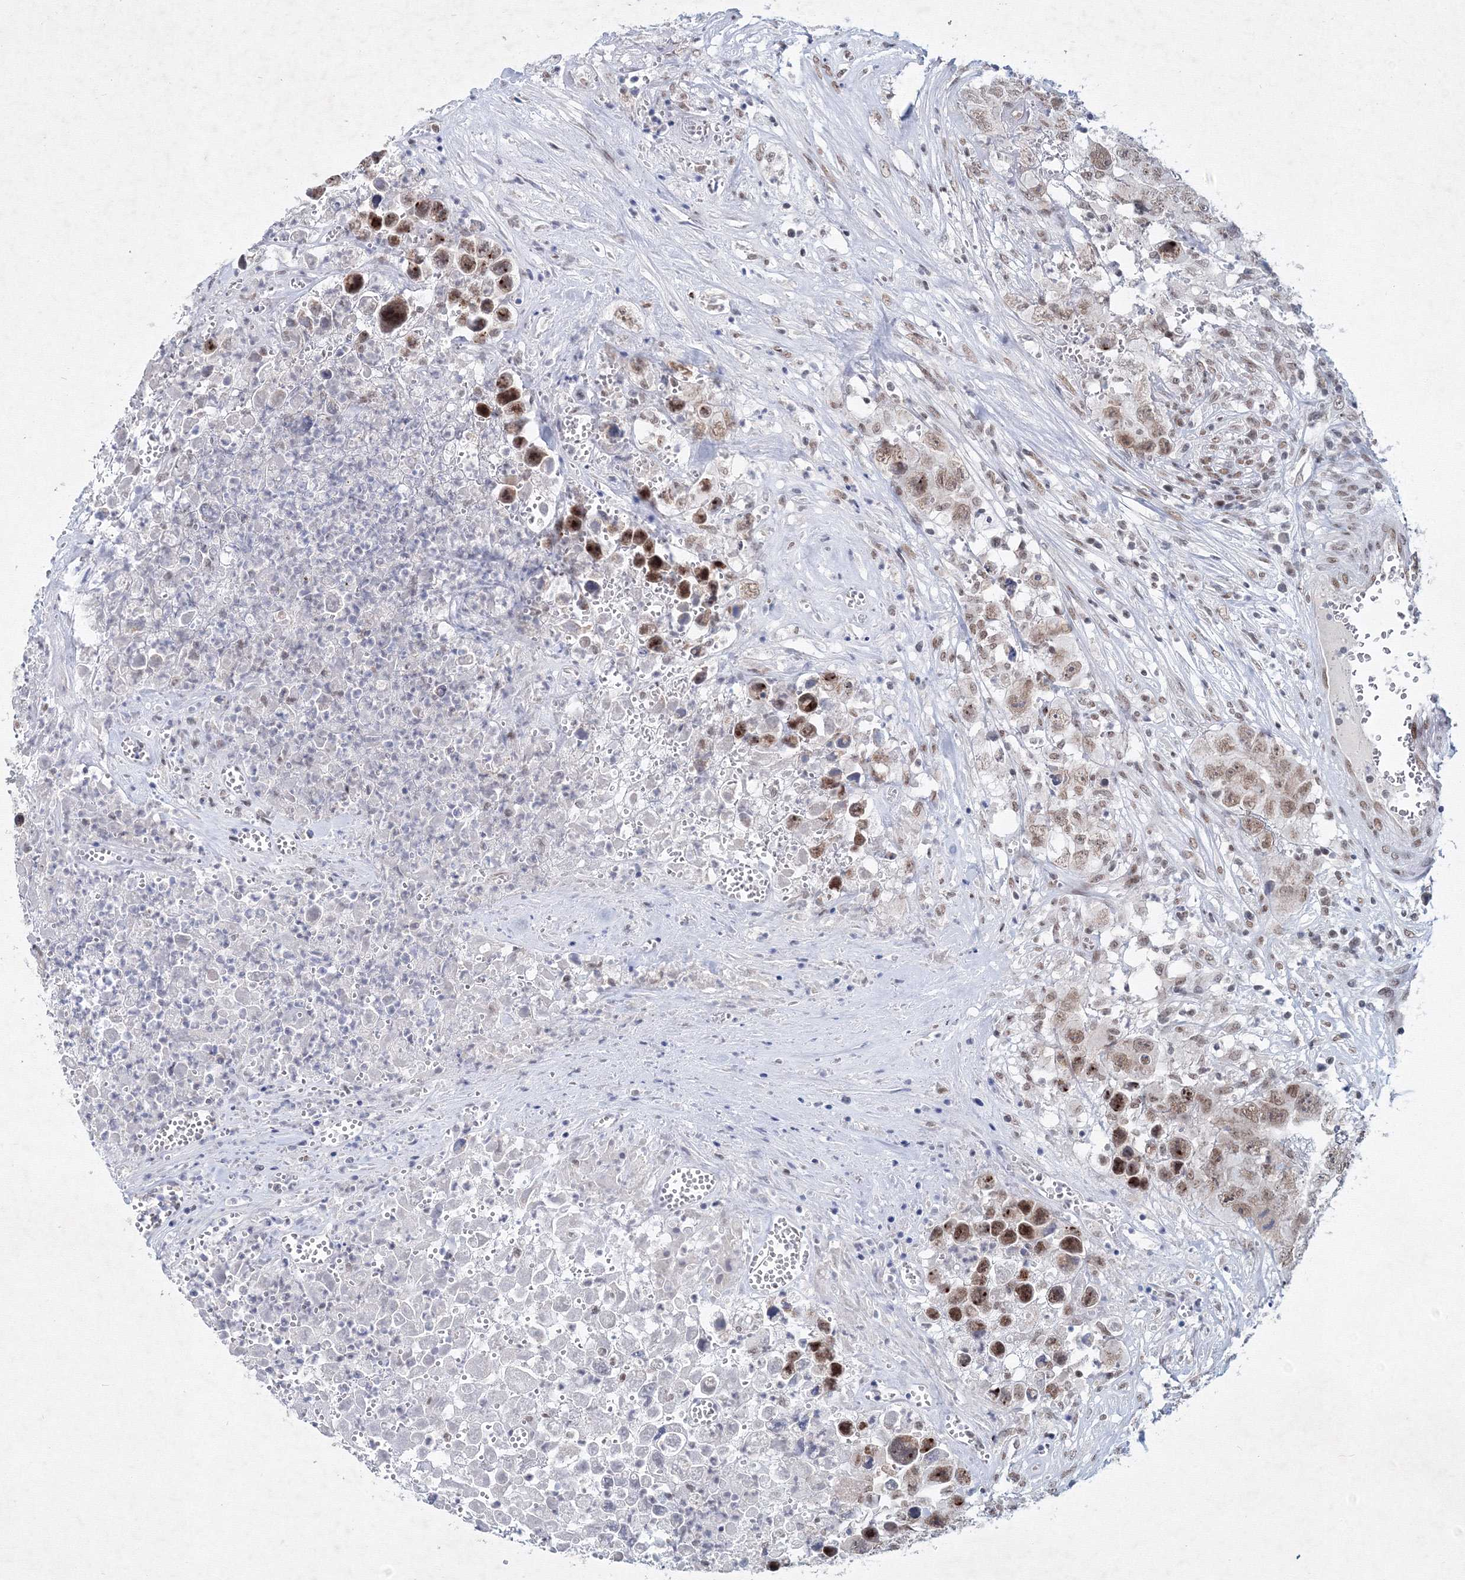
{"staining": {"intensity": "weak", "quantity": "25%-75%", "location": "nuclear"}, "tissue": "testis cancer", "cell_type": "Tumor cells", "image_type": "cancer", "snomed": [{"axis": "morphology", "description": "Seminoma, NOS"}, {"axis": "morphology", "description": "Carcinoma, Embryonal, NOS"}, {"axis": "topography", "description": "Testis"}], "caption": "Tumor cells reveal low levels of weak nuclear expression in about 25%-75% of cells in testis seminoma. Nuclei are stained in blue.", "gene": "SF3B6", "patient": {"sex": "male", "age": 43}}